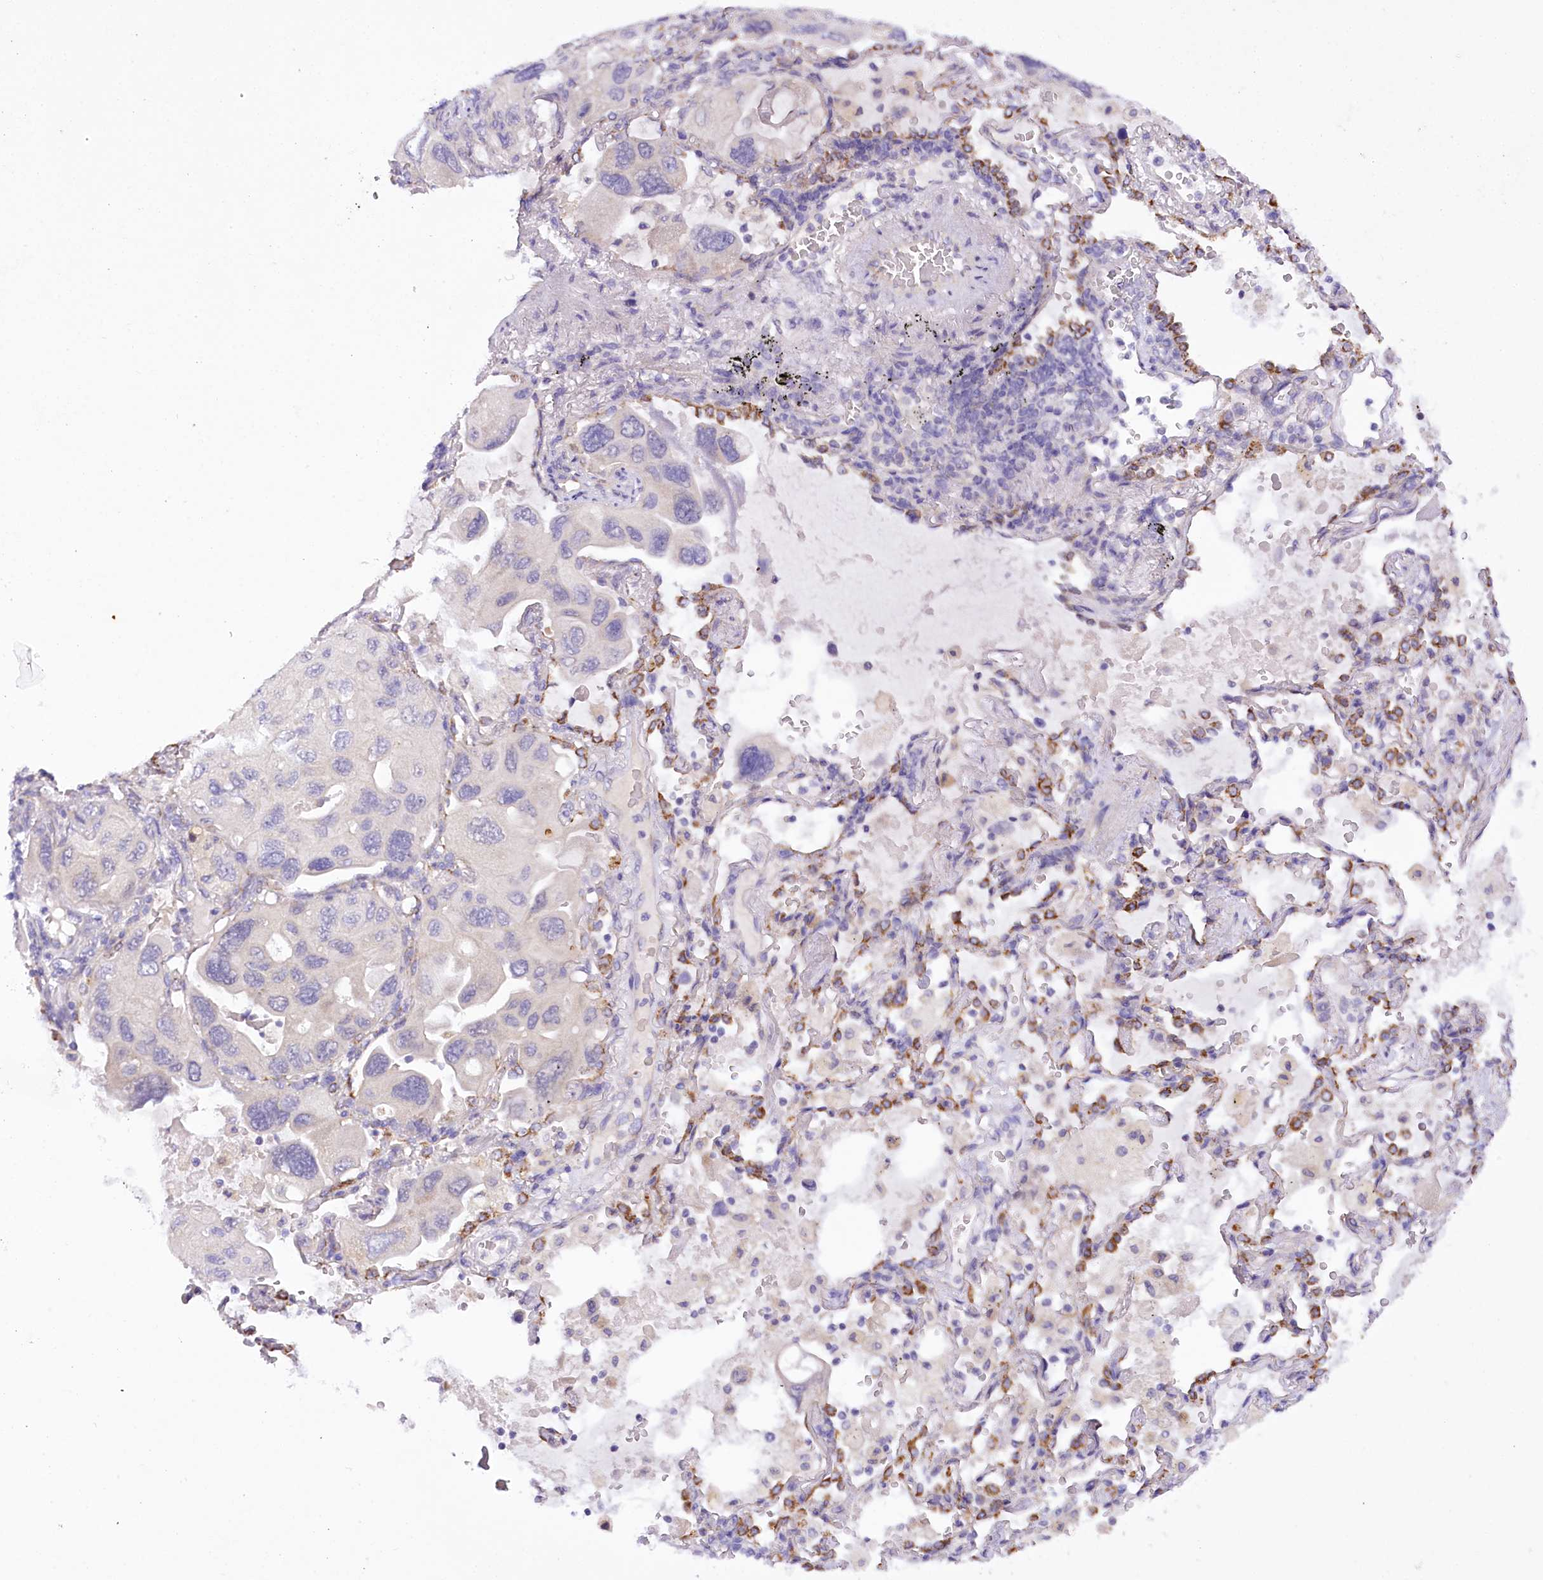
{"staining": {"intensity": "negative", "quantity": "none", "location": "none"}, "tissue": "lung cancer", "cell_type": "Tumor cells", "image_type": "cancer", "snomed": [{"axis": "morphology", "description": "Squamous cell carcinoma, NOS"}, {"axis": "topography", "description": "Lung"}], "caption": "Lung squamous cell carcinoma stained for a protein using immunohistochemistry exhibits no positivity tumor cells.", "gene": "DCUN1D1", "patient": {"sex": "female", "age": 73}}